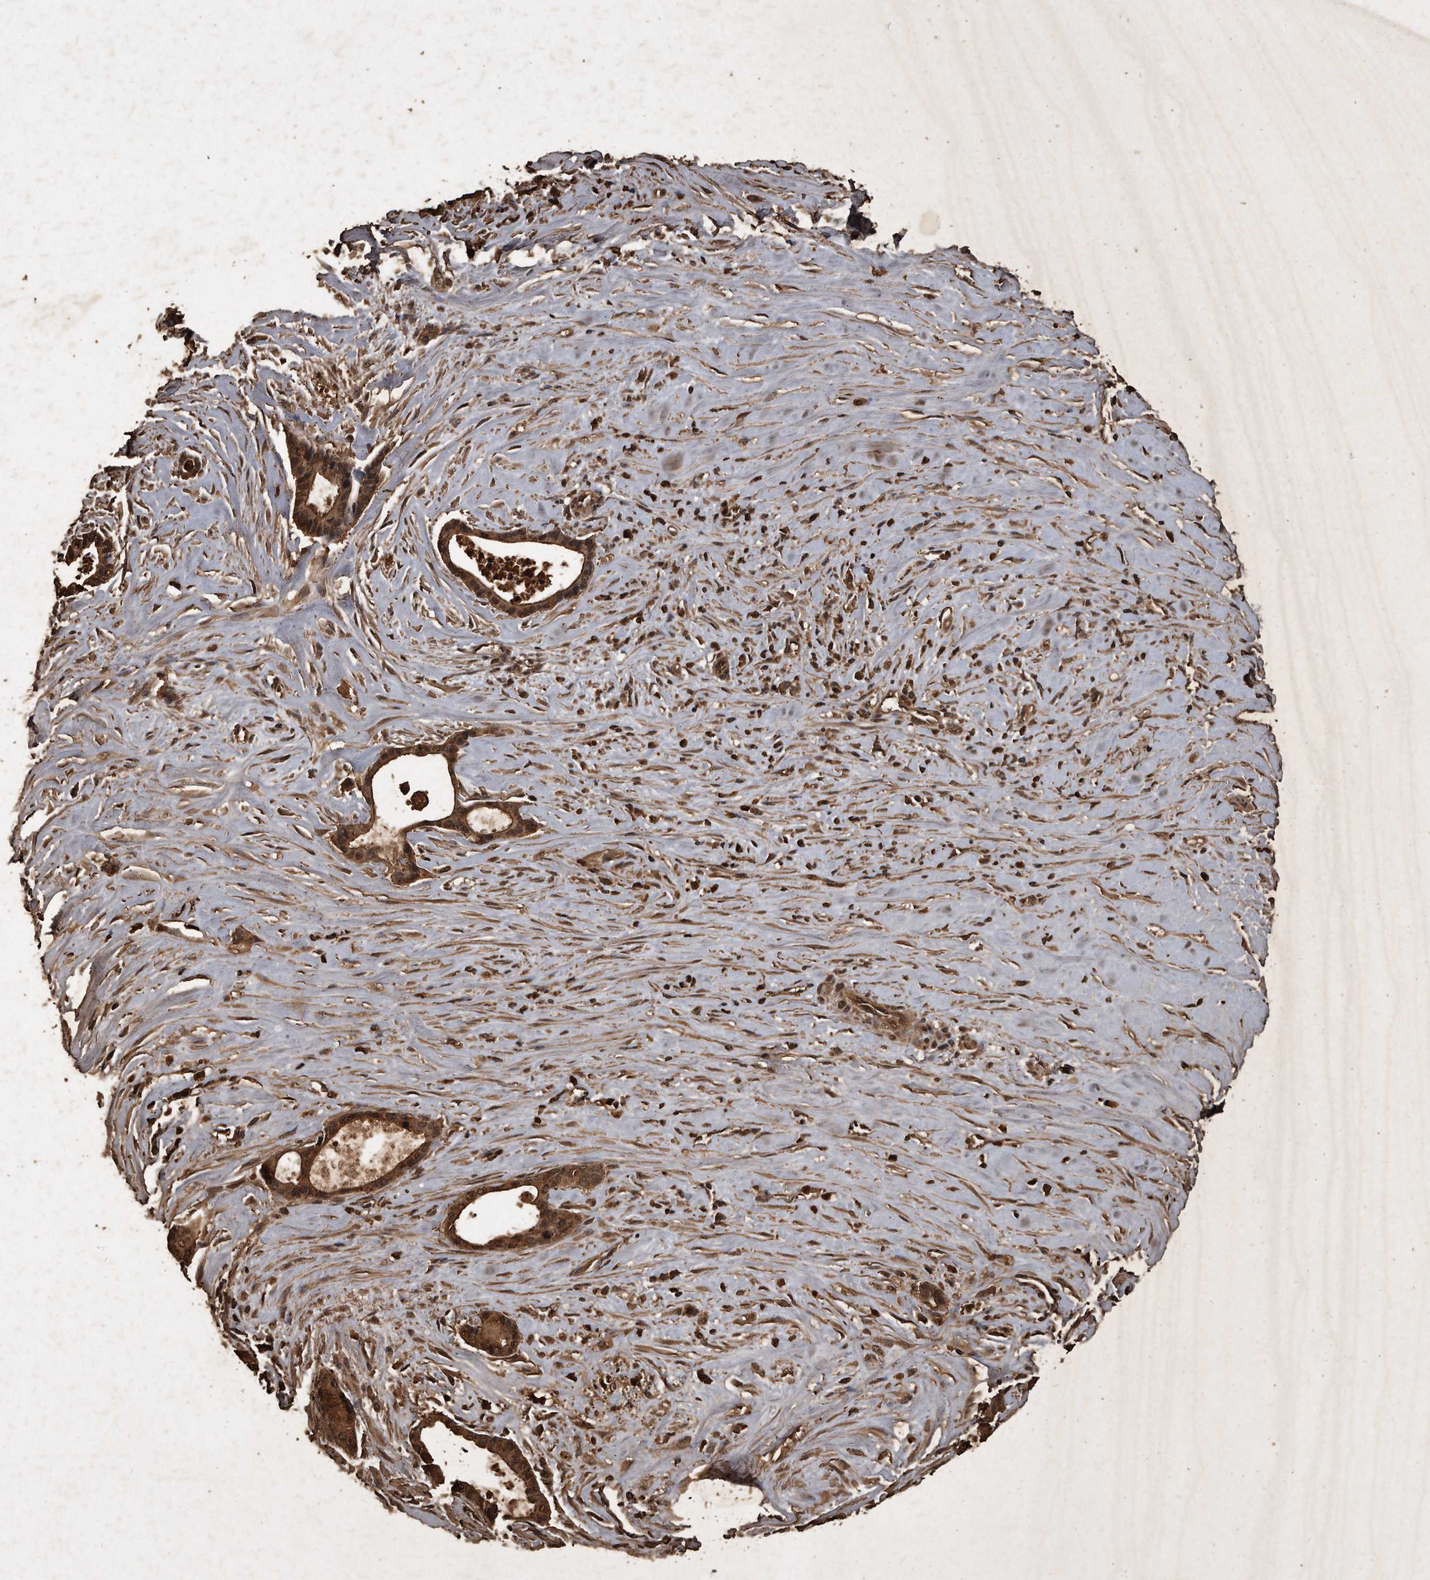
{"staining": {"intensity": "strong", "quantity": ">75%", "location": "cytoplasmic/membranous,nuclear"}, "tissue": "liver cancer", "cell_type": "Tumor cells", "image_type": "cancer", "snomed": [{"axis": "morphology", "description": "Cholangiocarcinoma"}, {"axis": "topography", "description": "Liver"}], "caption": "Brown immunohistochemical staining in liver cholangiocarcinoma exhibits strong cytoplasmic/membranous and nuclear expression in about >75% of tumor cells.", "gene": "CFLAR", "patient": {"sex": "female", "age": 55}}